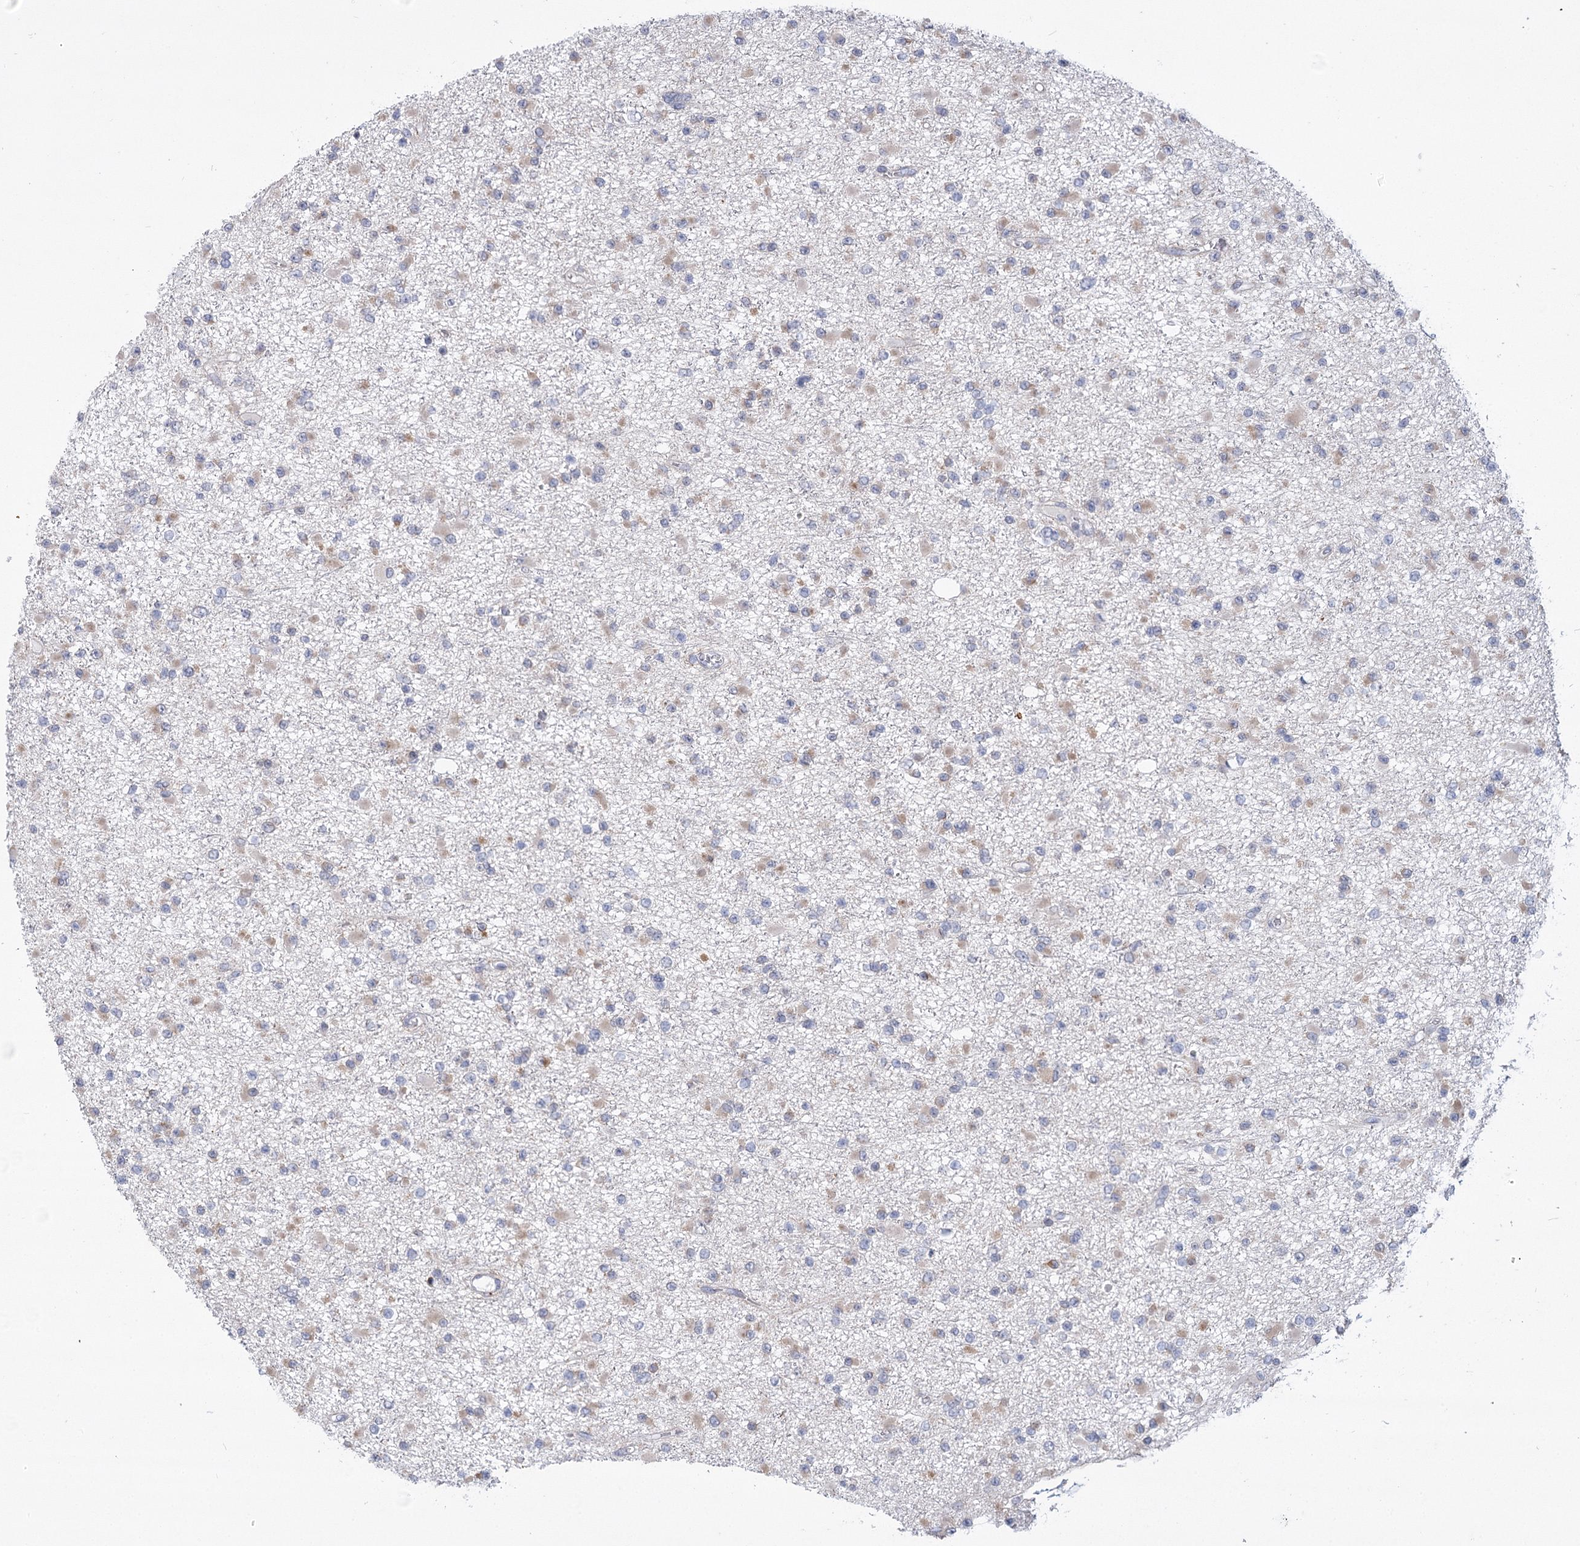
{"staining": {"intensity": "negative", "quantity": "none", "location": "none"}, "tissue": "glioma", "cell_type": "Tumor cells", "image_type": "cancer", "snomed": [{"axis": "morphology", "description": "Glioma, malignant, Low grade"}, {"axis": "topography", "description": "Brain"}], "caption": "Tumor cells show no significant expression in glioma.", "gene": "NCKAP5", "patient": {"sex": "female", "age": 22}}